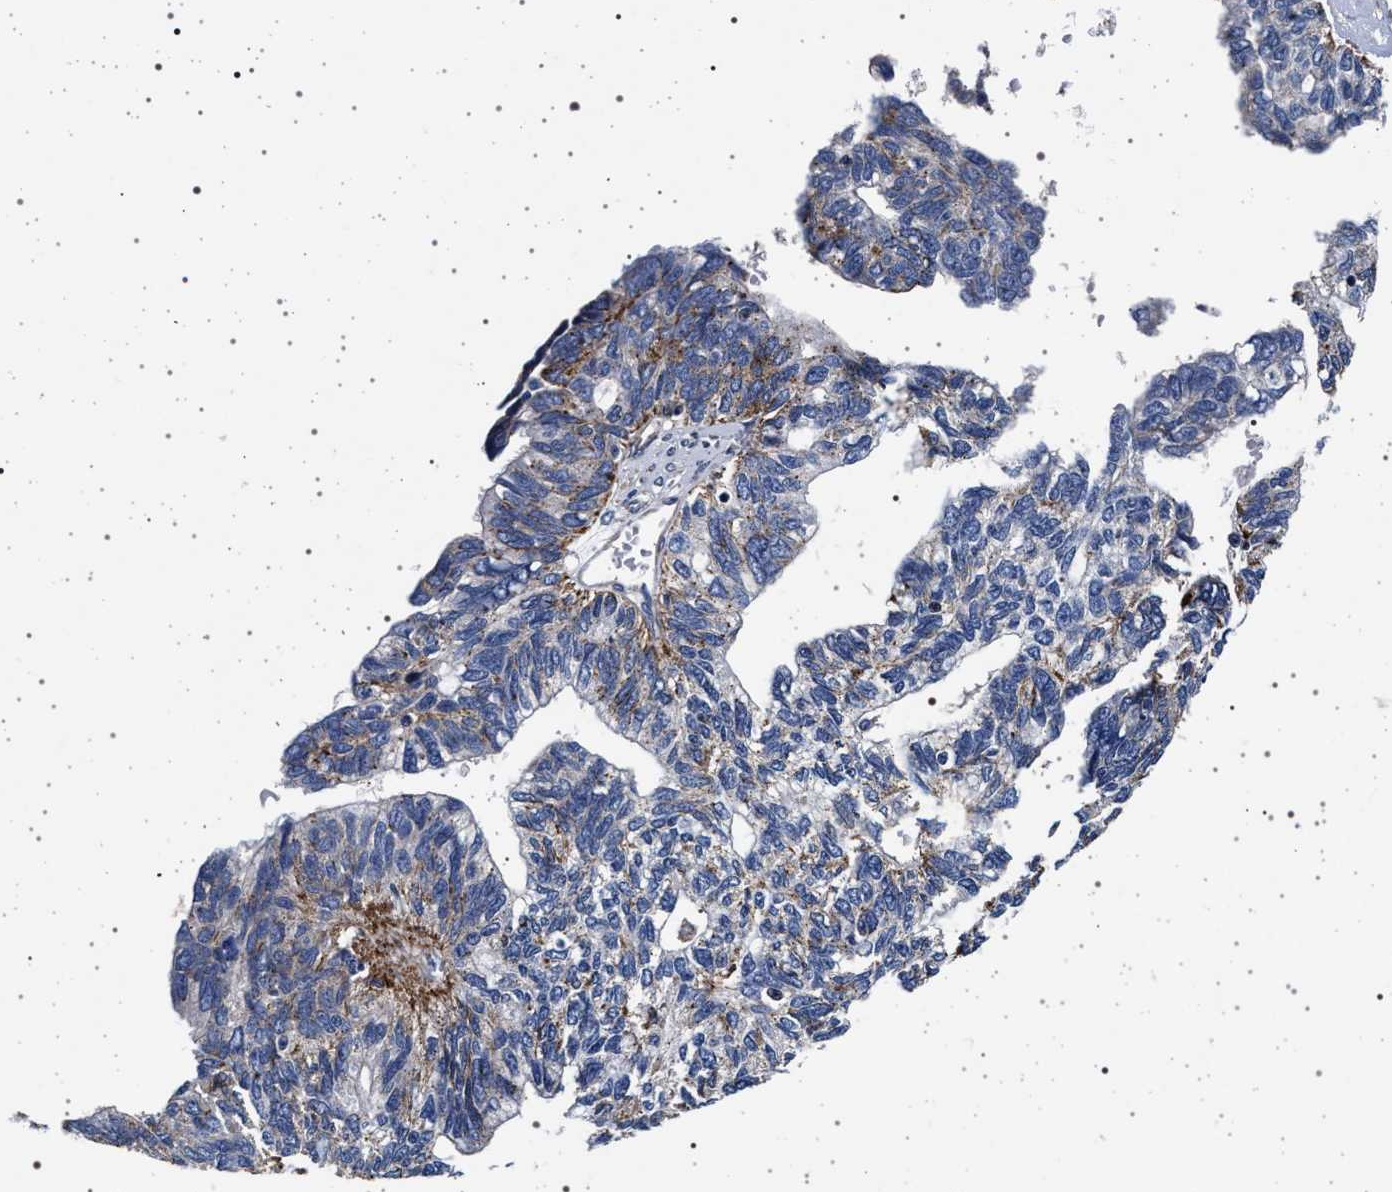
{"staining": {"intensity": "moderate", "quantity": "25%-75%", "location": "cytoplasmic/membranous"}, "tissue": "ovarian cancer", "cell_type": "Tumor cells", "image_type": "cancer", "snomed": [{"axis": "morphology", "description": "Cystadenocarcinoma, serous, NOS"}, {"axis": "topography", "description": "Ovary"}], "caption": "Protein expression by IHC reveals moderate cytoplasmic/membranous expression in about 25%-75% of tumor cells in ovarian cancer.", "gene": "KCNK6", "patient": {"sex": "female", "age": 79}}